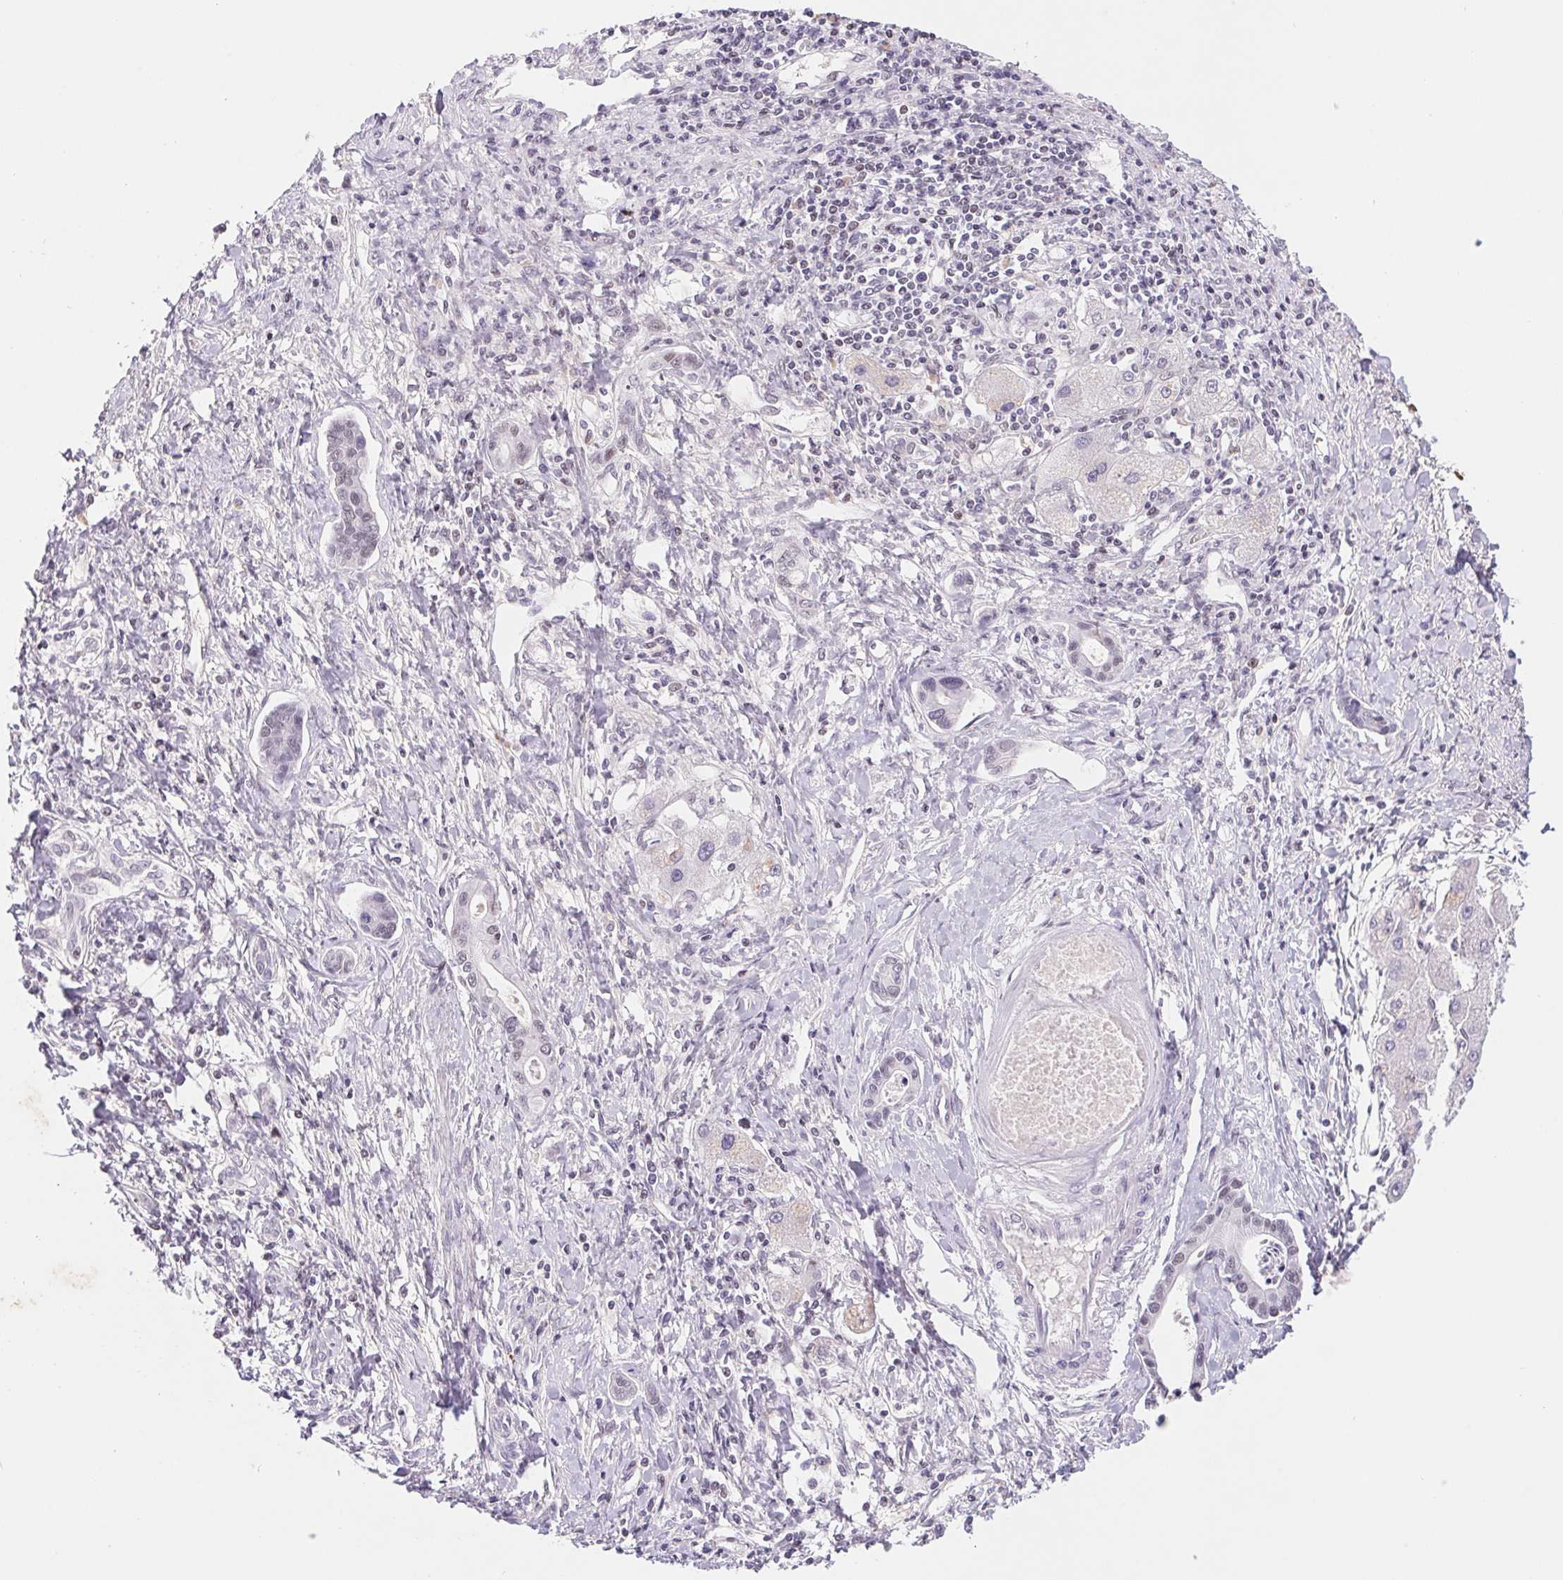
{"staining": {"intensity": "negative", "quantity": "none", "location": "none"}, "tissue": "liver cancer", "cell_type": "Tumor cells", "image_type": "cancer", "snomed": [{"axis": "morphology", "description": "Cholangiocarcinoma"}, {"axis": "topography", "description": "Liver"}], "caption": "This is an immunohistochemistry (IHC) histopathology image of liver cholangiocarcinoma. There is no positivity in tumor cells.", "gene": "TRERF1", "patient": {"sex": "male", "age": 66}}